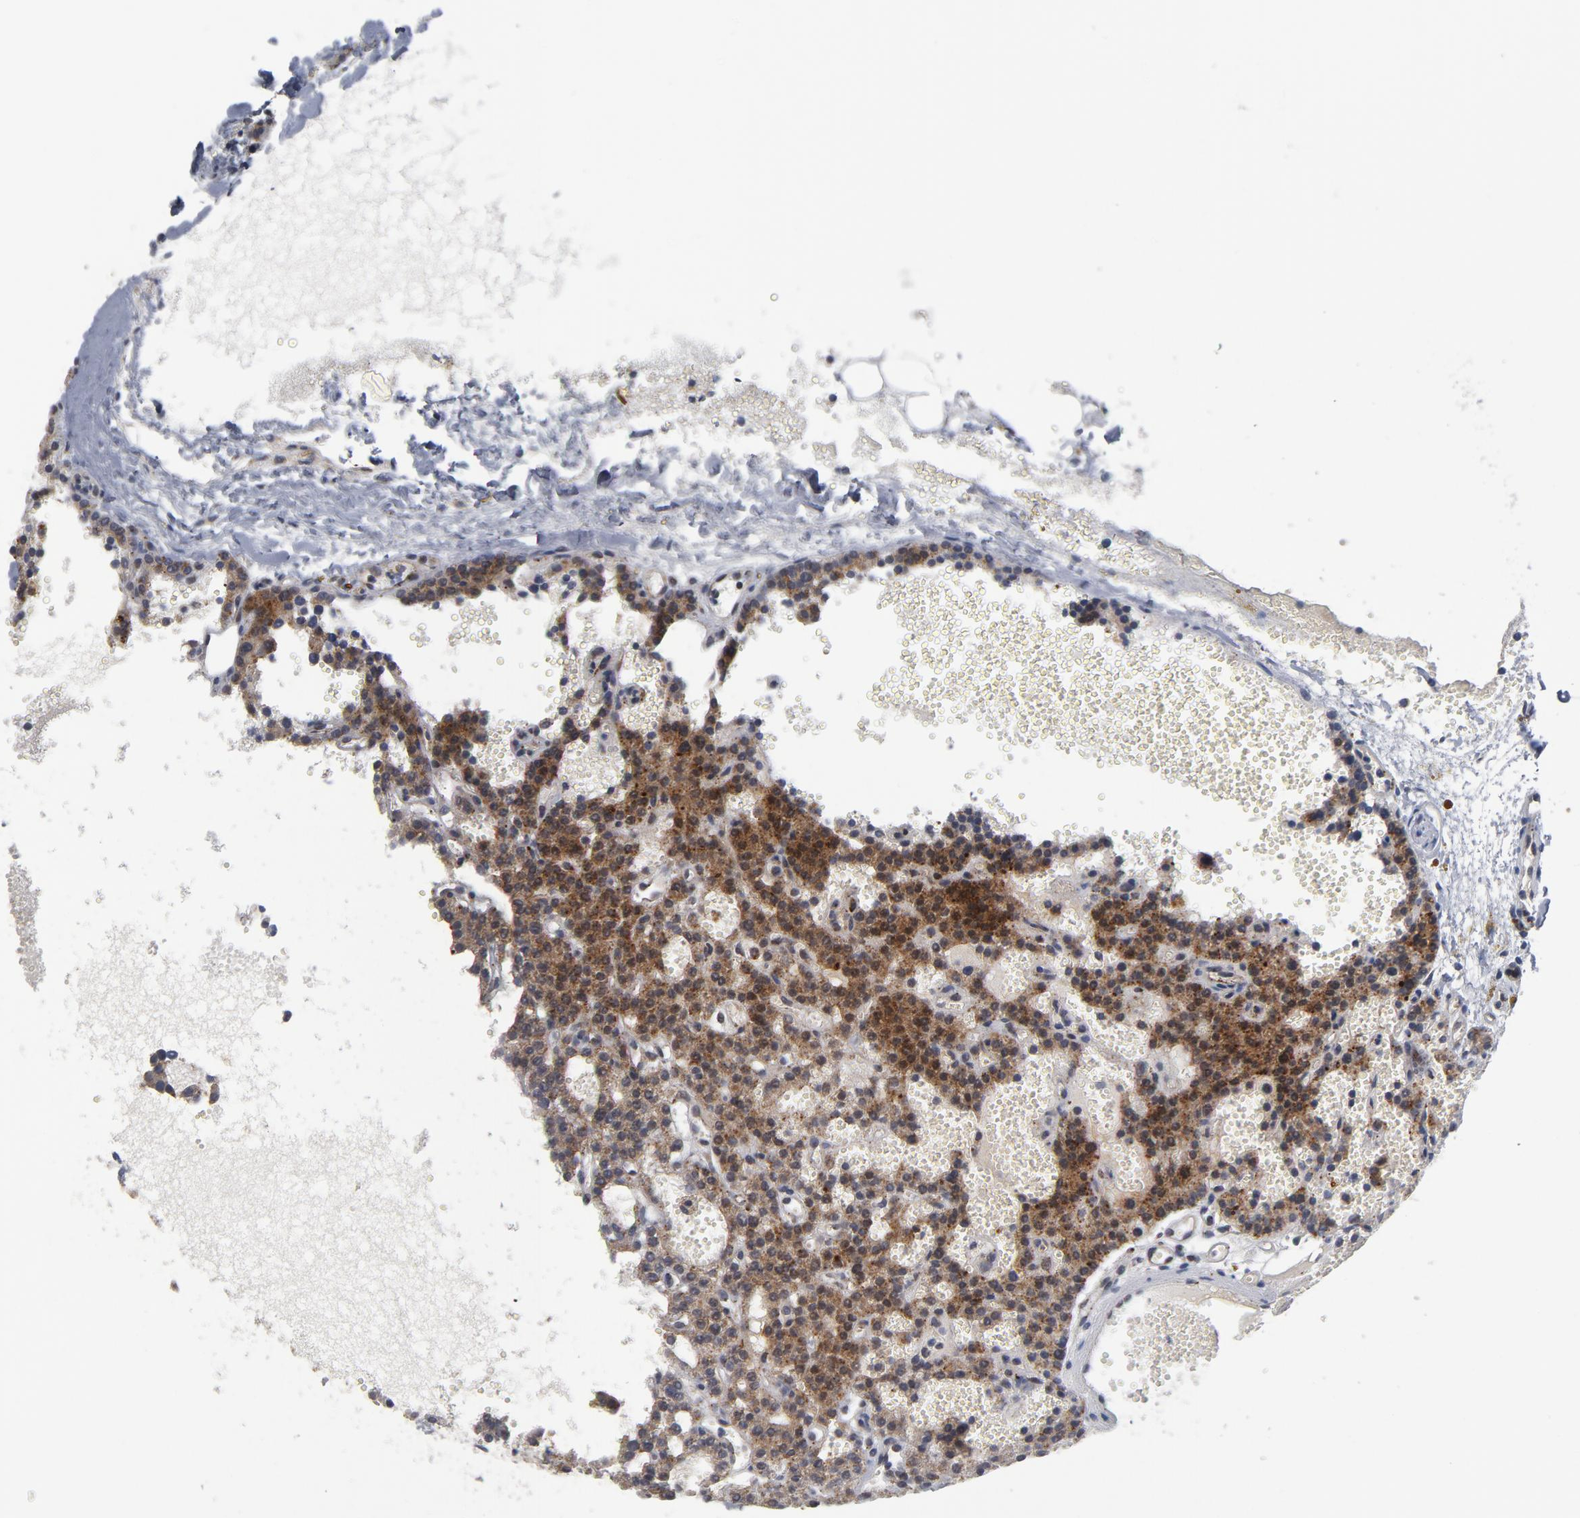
{"staining": {"intensity": "strong", "quantity": ">75%", "location": "cytoplasmic/membranous"}, "tissue": "parathyroid gland", "cell_type": "Glandular cells", "image_type": "normal", "snomed": [{"axis": "morphology", "description": "Normal tissue, NOS"}, {"axis": "topography", "description": "Parathyroid gland"}], "caption": "A high-resolution histopathology image shows immunohistochemistry staining of benign parathyroid gland, which reveals strong cytoplasmic/membranous expression in about >75% of glandular cells.", "gene": "AKT2", "patient": {"sex": "male", "age": 25}}